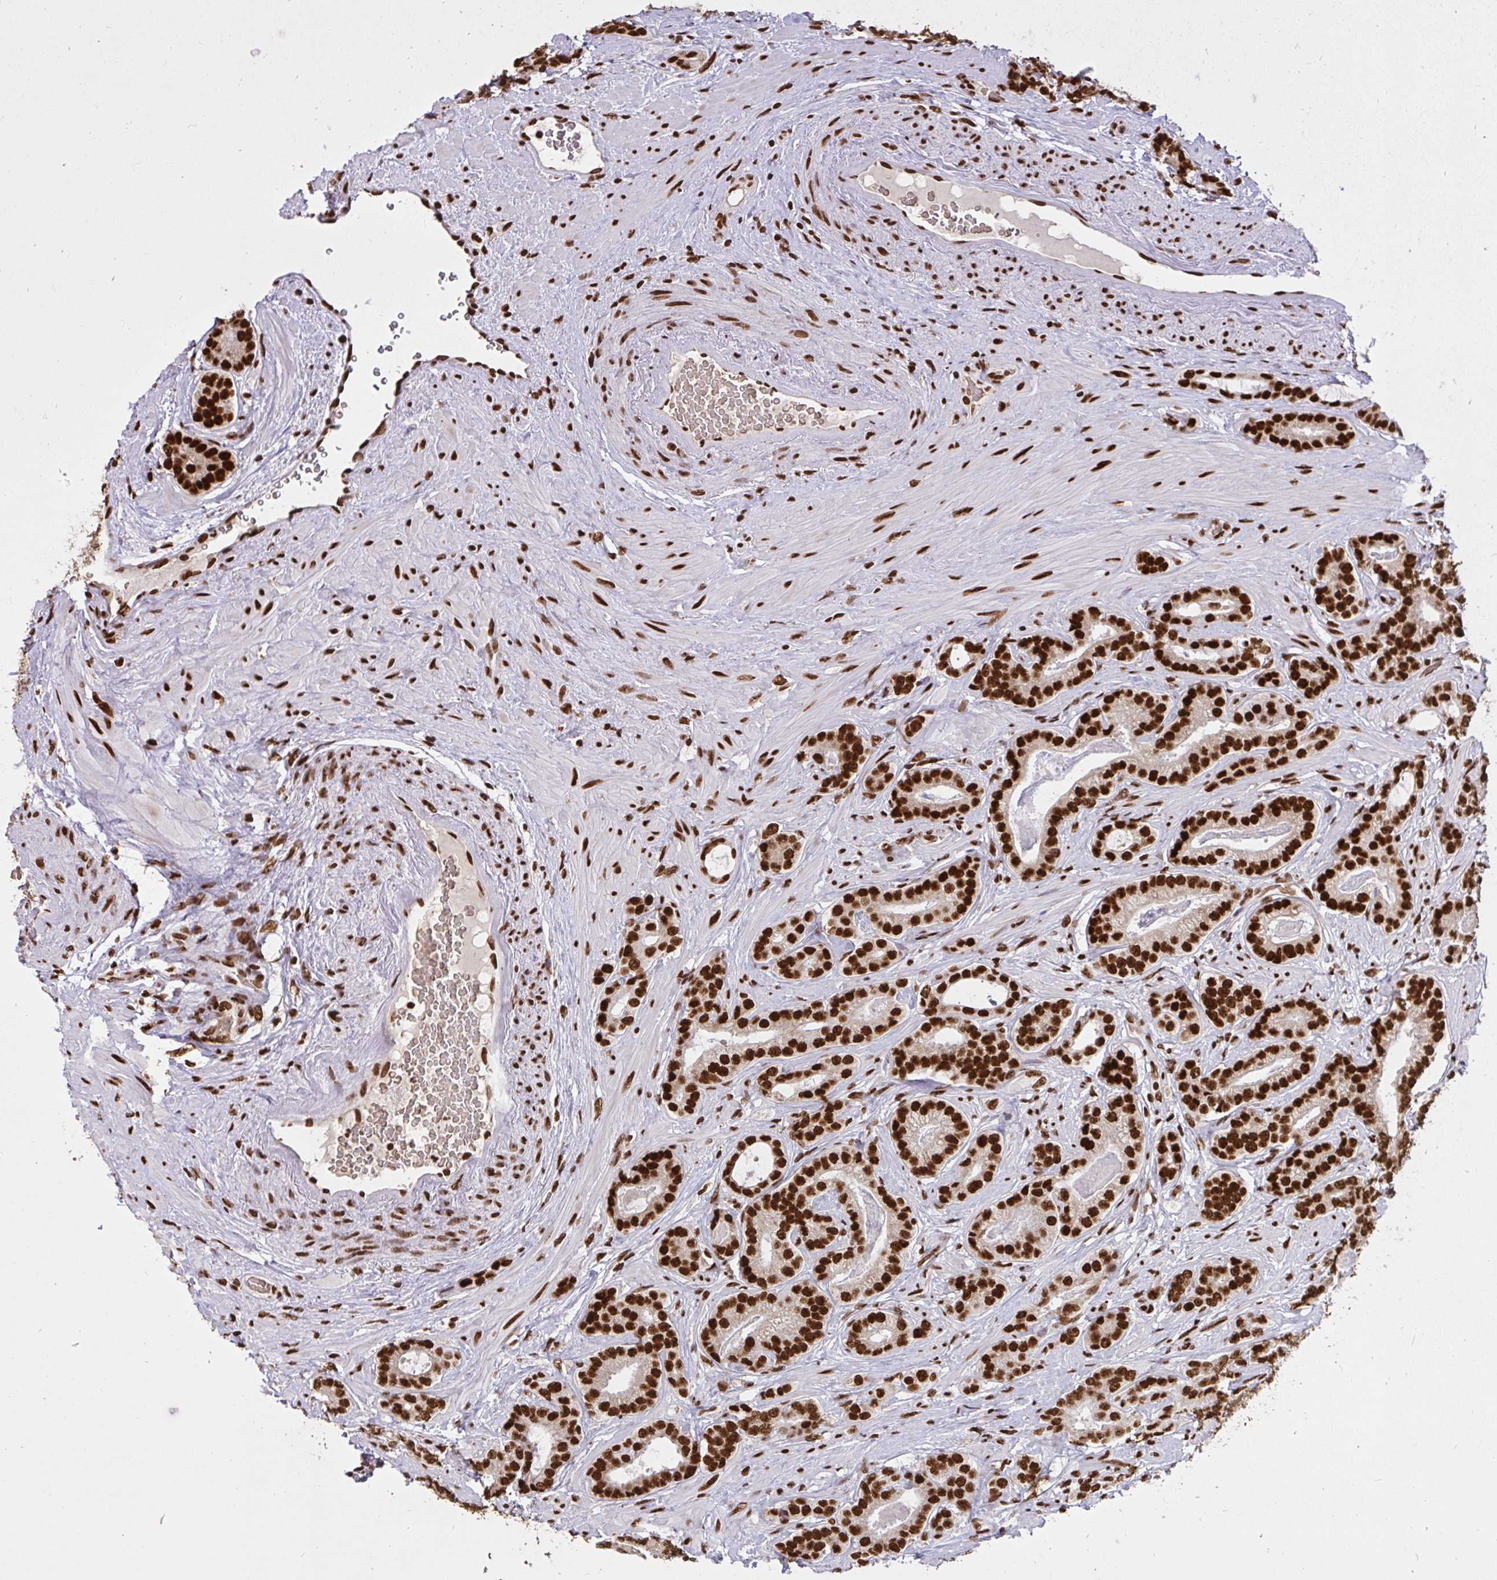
{"staining": {"intensity": "strong", "quantity": ">75%", "location": "nuclear"}, "tissue": "prostate cancer", "cell_type": "Tumor cells", "image_type": "cancer", "snomed": [{"axis": "morphology", "description": "Adenocarcinoma, Low grade"}, {"axis": "topography", "description": "Prostate"}], "caption": "This is a histology image of IHC staining of prostate low-grade adenocarcinoma, which shows strong positivity in the nuclear of tumor cells.", "gene": "HNRNPL", "patient": {"sex": "male", "age": 61}}